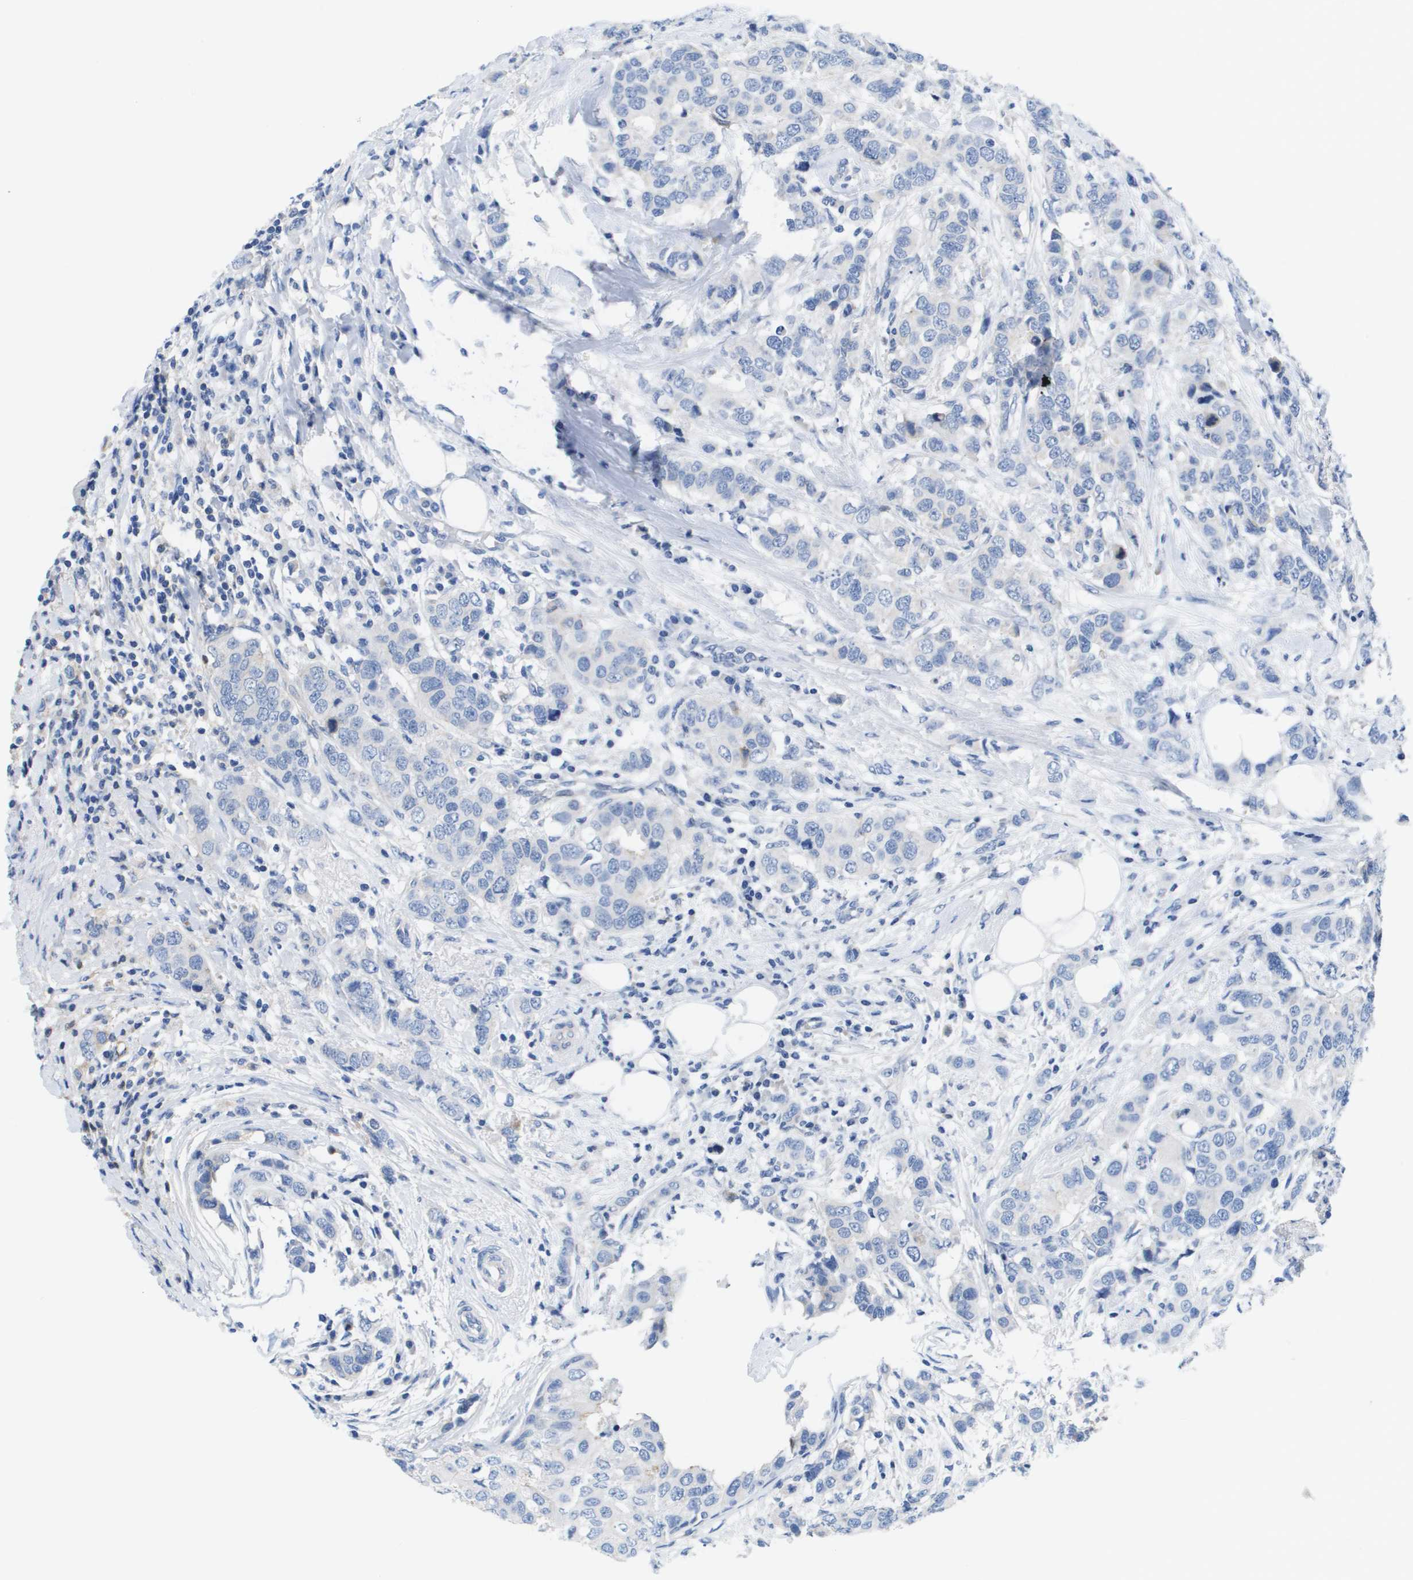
{"staining": {"intensity": "negative", "quantity": "none", "location": "none"}, "tissue": "breast cancer", "cell_type": "Tumor cells", "image_type": "cancer", "snomed": [{"axis": "morphology", "description": "Duct carcinoma"}, {"axis": "topography", "description": "Breast"}], "caption": "This is an immunohistochemistry photomicrograph of human breast cancer (infiltrating ductal carcinoma). There is no expression in tumor cells.", "gene": "APOA1", "patient": {"sex": "female", "age": 50}}